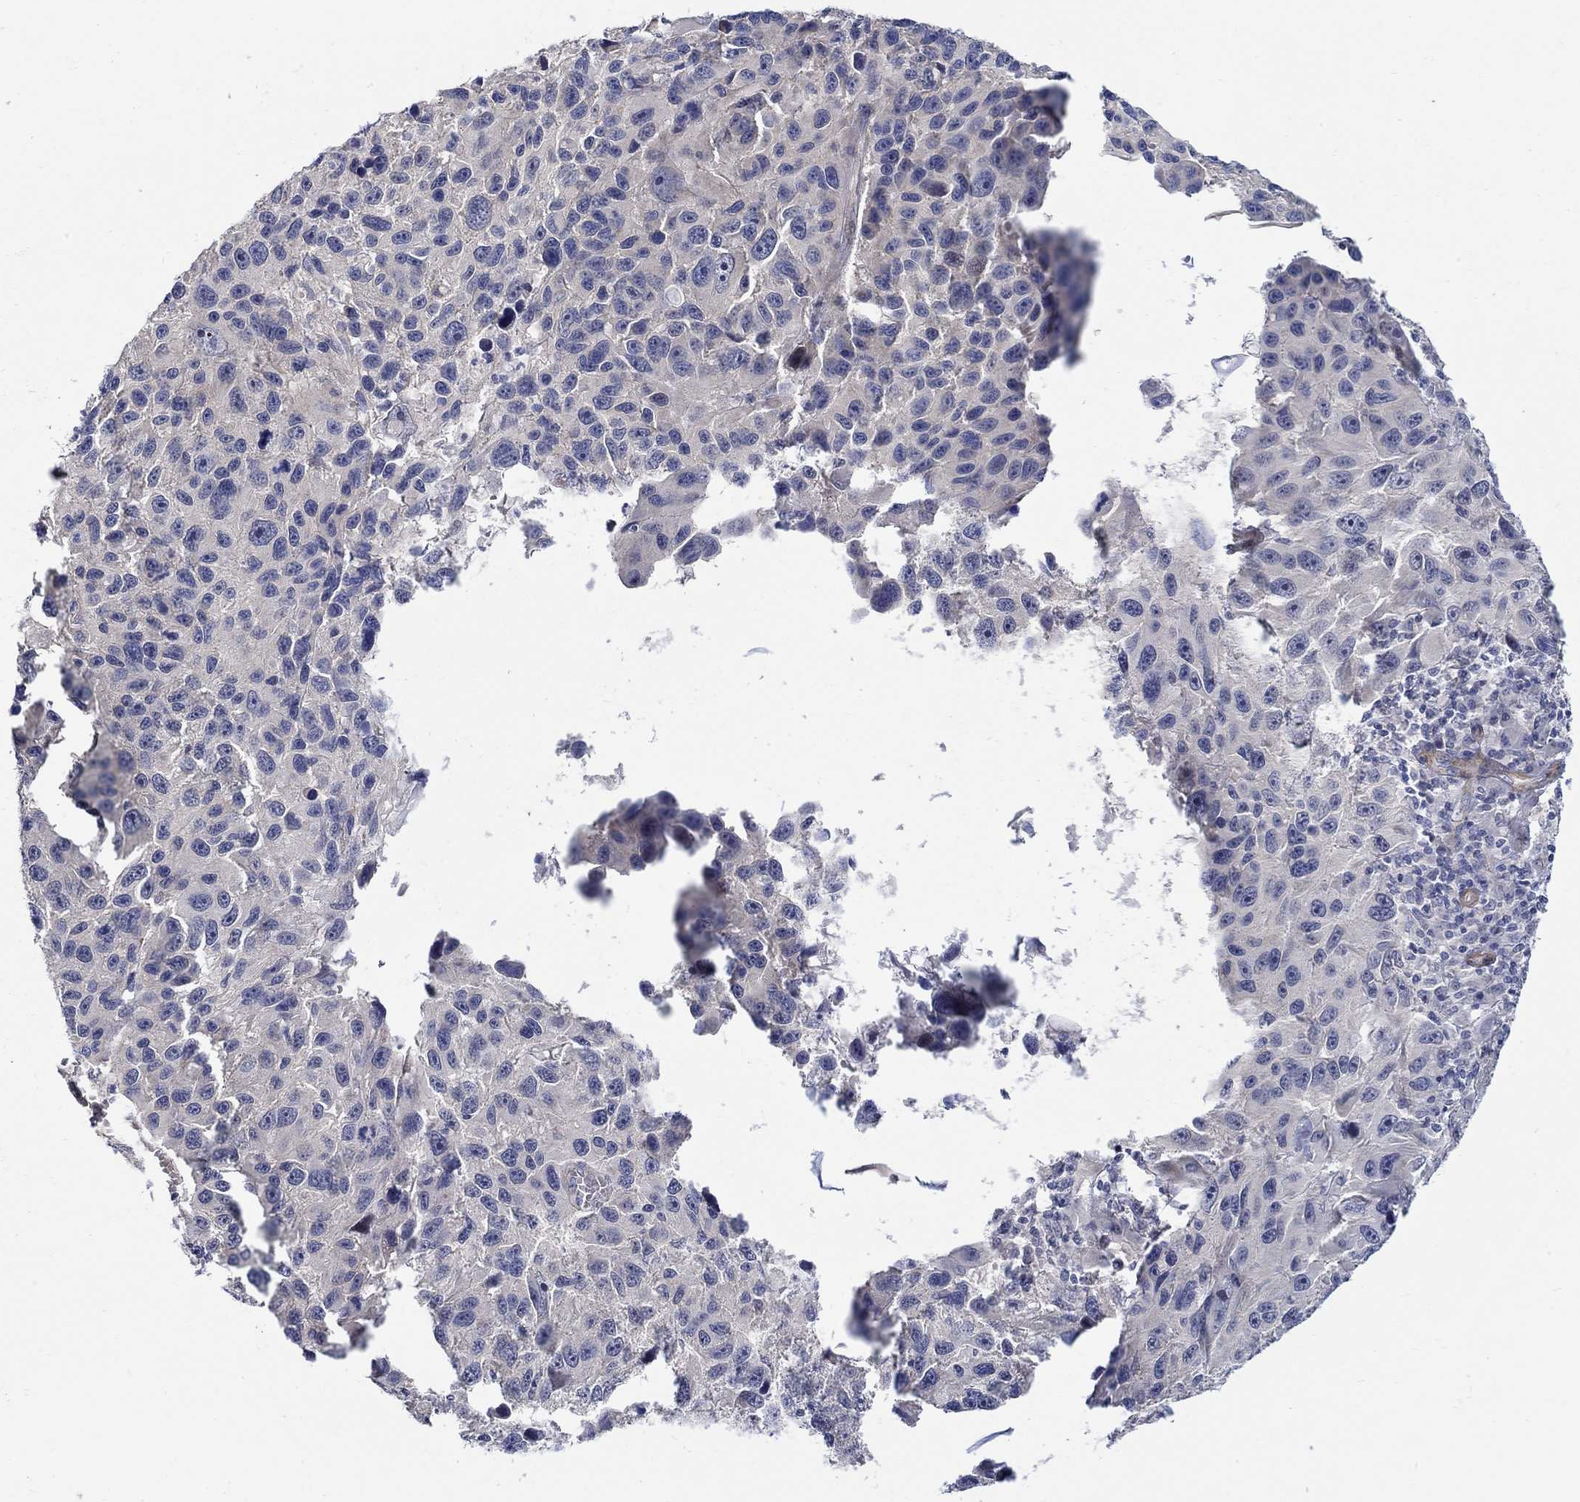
{"staining": {"intensity": "negative", "quantity": "none", "location": "none"}, "tissue": "melanoma", "cell_type": "Tumor cells", "image_type": "cancer", "snomed": [{"axis": "morphology", "description": "Malignant melanoma, NOS"}, {"axis": "topography", "description": "Skin"}], "caption": "This is an immunohistochemistry (IHC) photomicrograph of human malignant melanoma. There is no staining in tumor cells.", "gene": "SCN7A", "patient": {"sex": "male", "age": 53}}